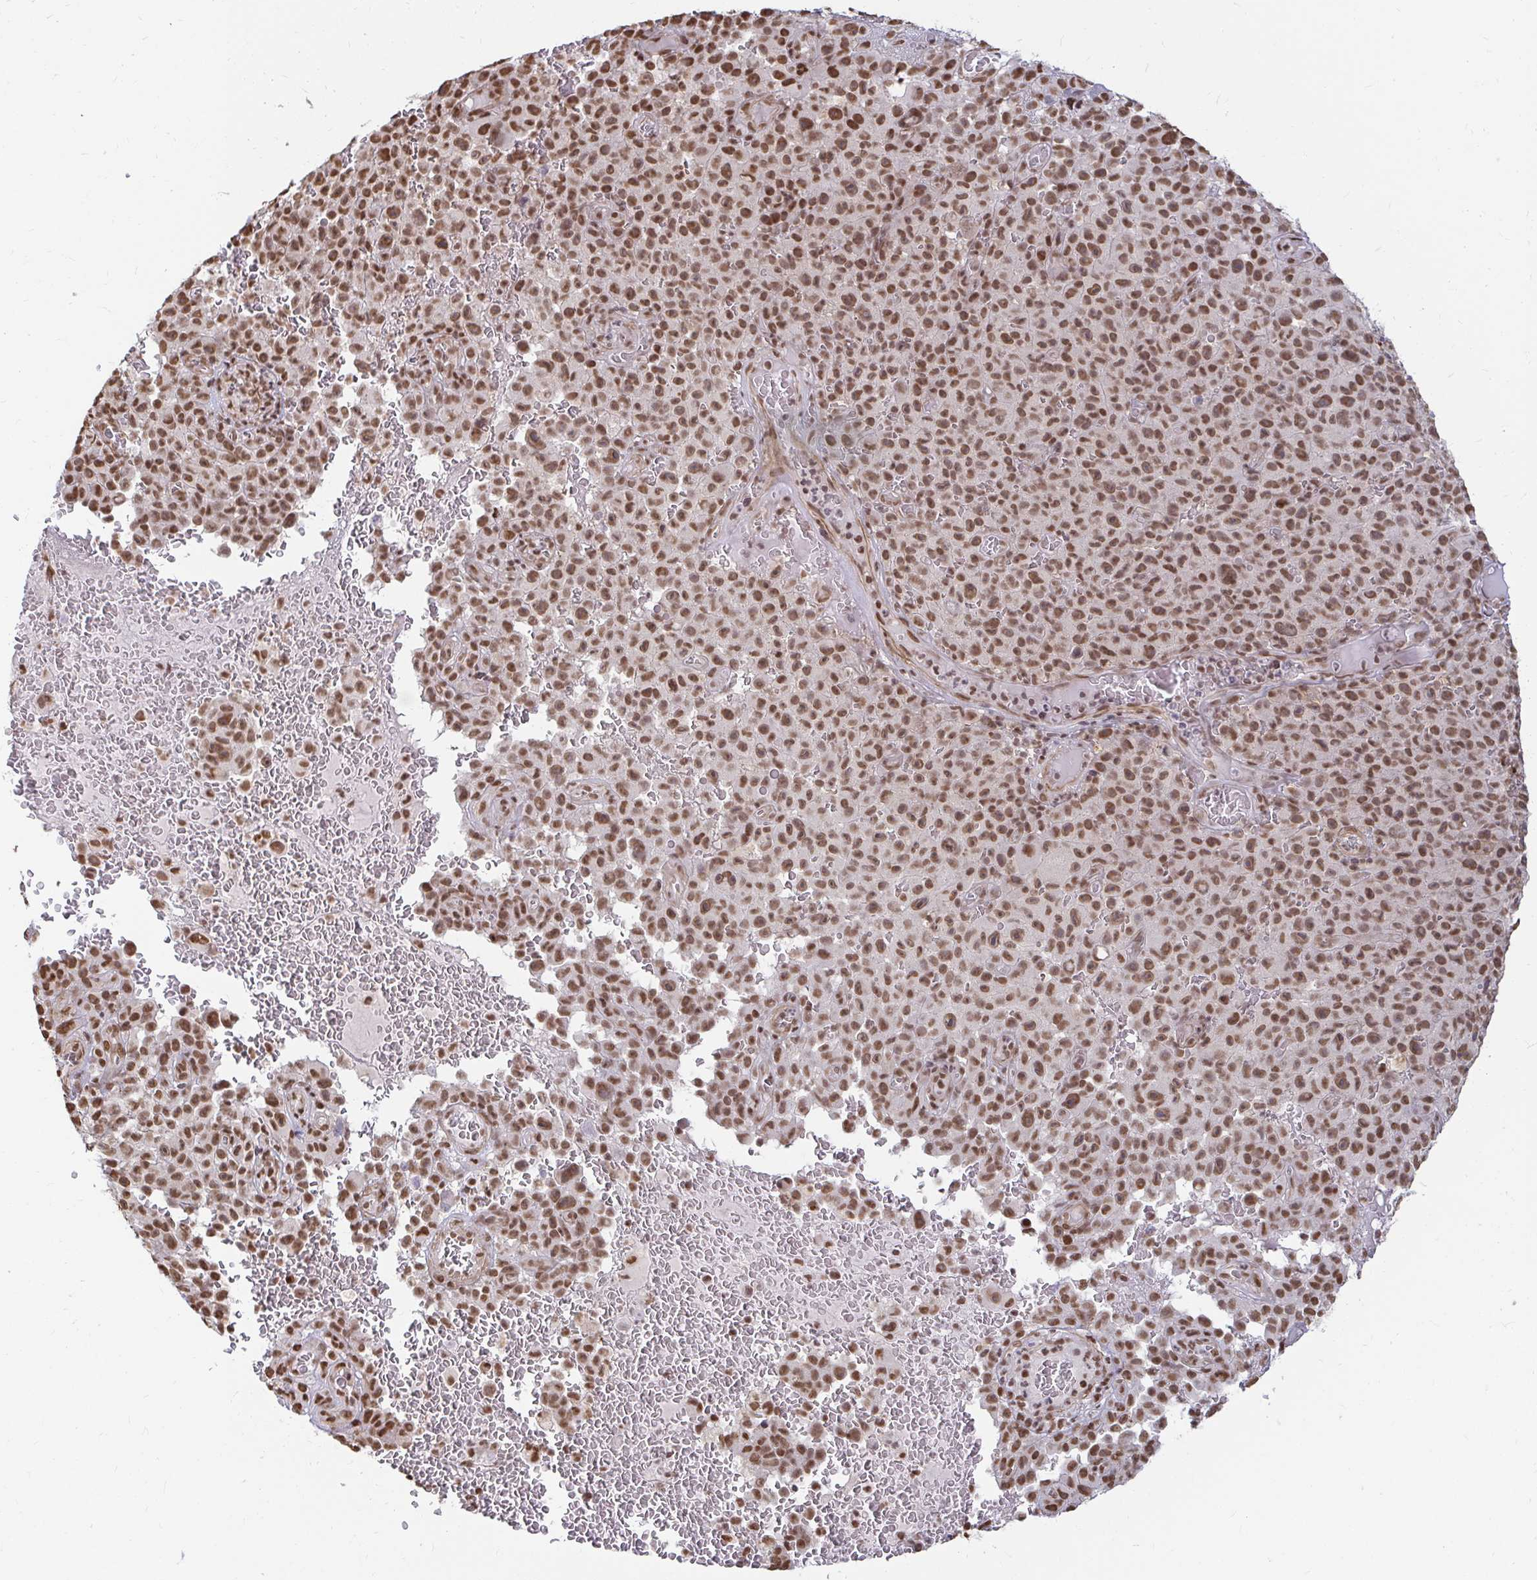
{"staining": {"intensity": "strong", "quantity": ">75%", "location": "nuclear"}, "tissue": "melanoma", "cell_type": "Tumor cells", "image_type": "cancer", "snomed": [{"axis": "morphology", "description": "Malignant melanoma, NOS"}, {"axis": "topography", "description": "Skin"}], "caption": "Approximately >75% of tumor cells in human malignant melanoma exhibit strong nuclear protein staining as visualized by brown immunohistochemical staining.", "gene": "HNRNPU", "patient": {"sex": "female", "age": 82}}